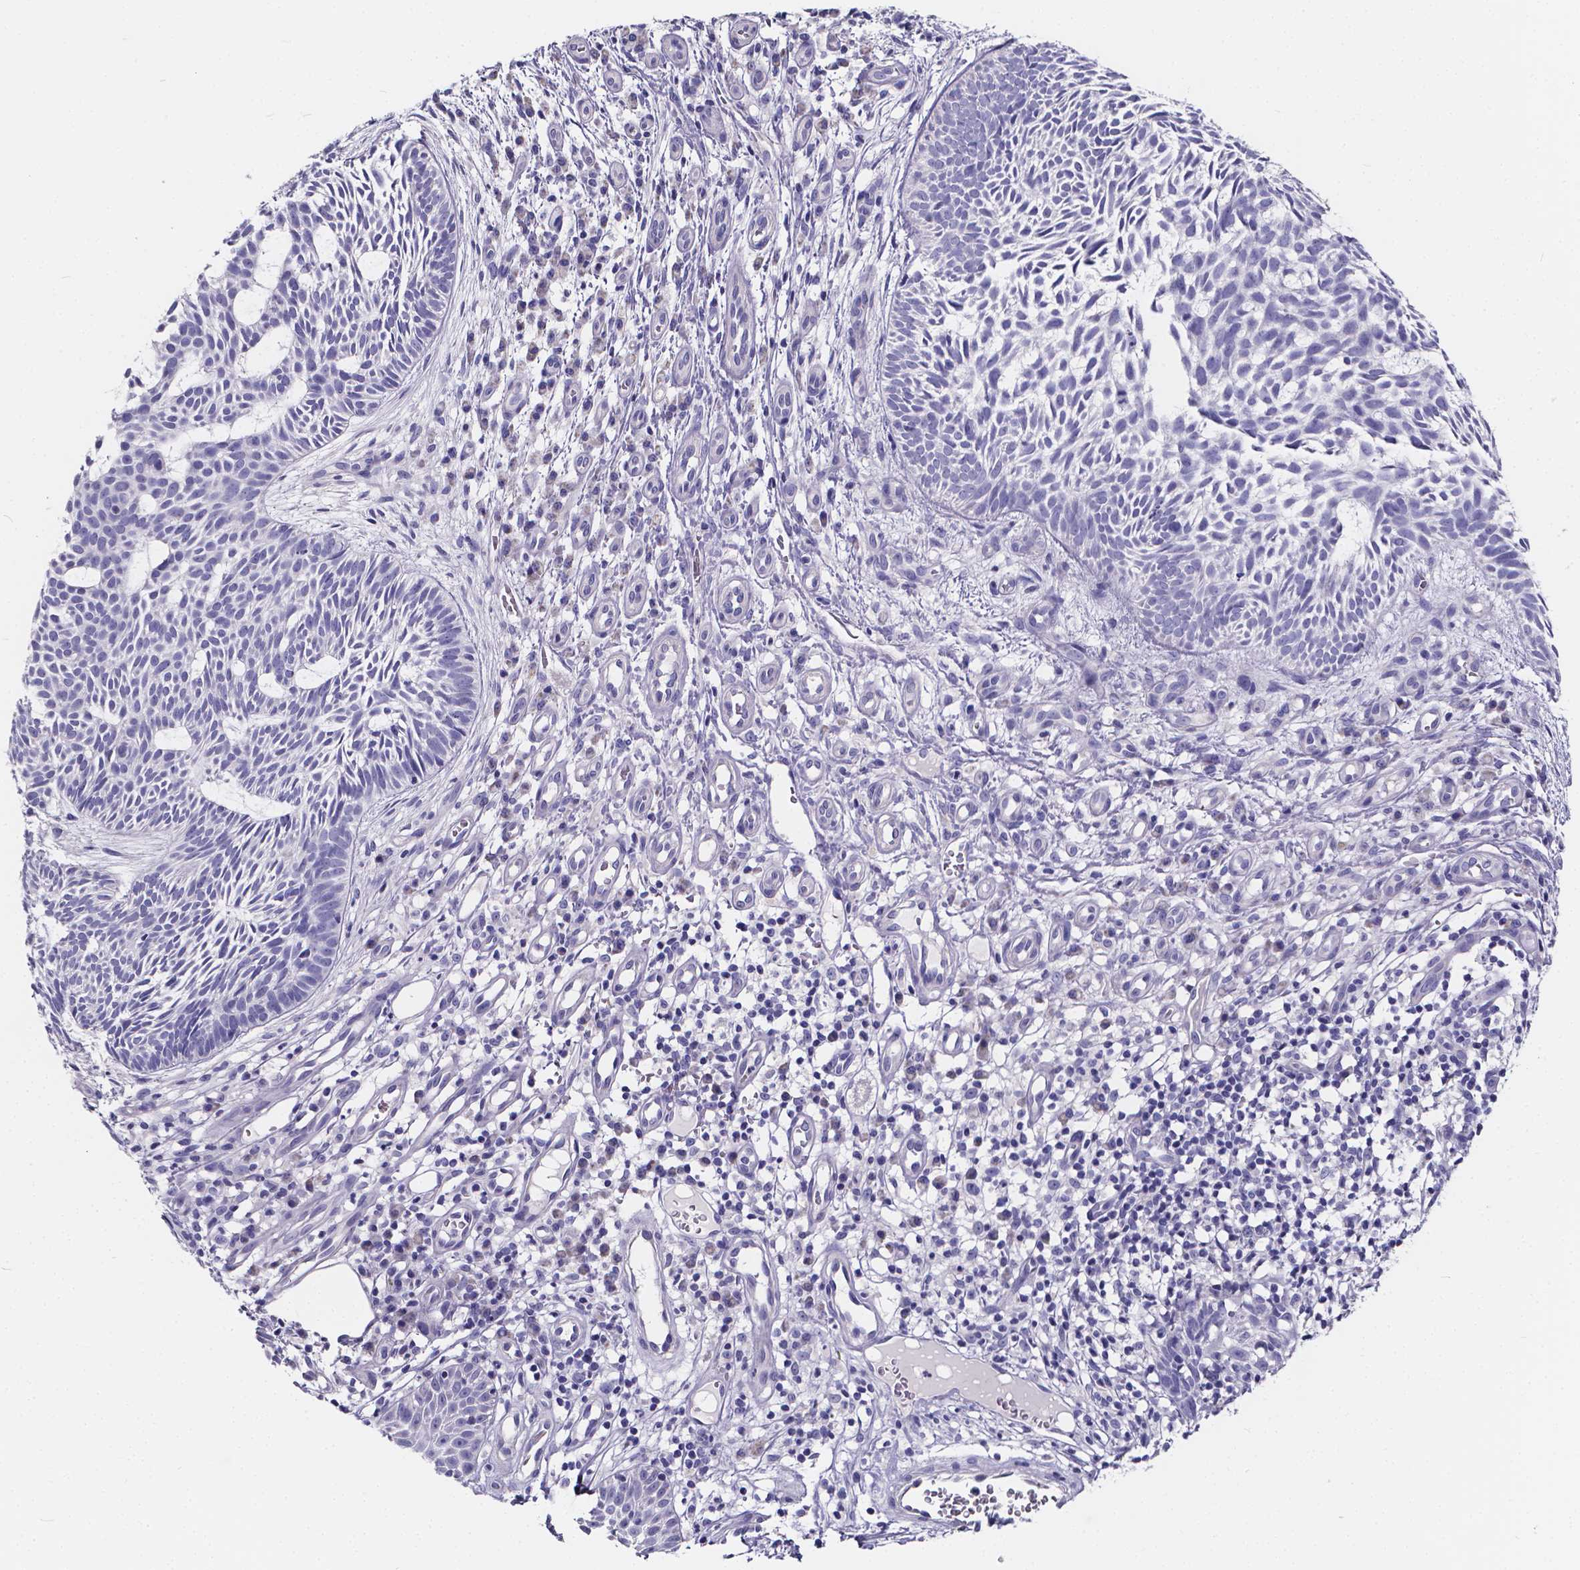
{"staining": {"intensity": "negative", "quantity": "none", "location": "none"}, "tissue": "skin cancer", "cell_type": "Tumor cells", "image_type": "cancer", "snomed": [{"axis": "morphology", "description": "Basal cell carcinoma"}, {"axis": "topography", "description": "Skin"}], "caption": "An image of skin cancer (basal cell carcinoma) stained for a protein demonstrates no brown staining in tumor cells.", "gene": "SPEF2", "patient": {"sex": "male", "age": 59}}